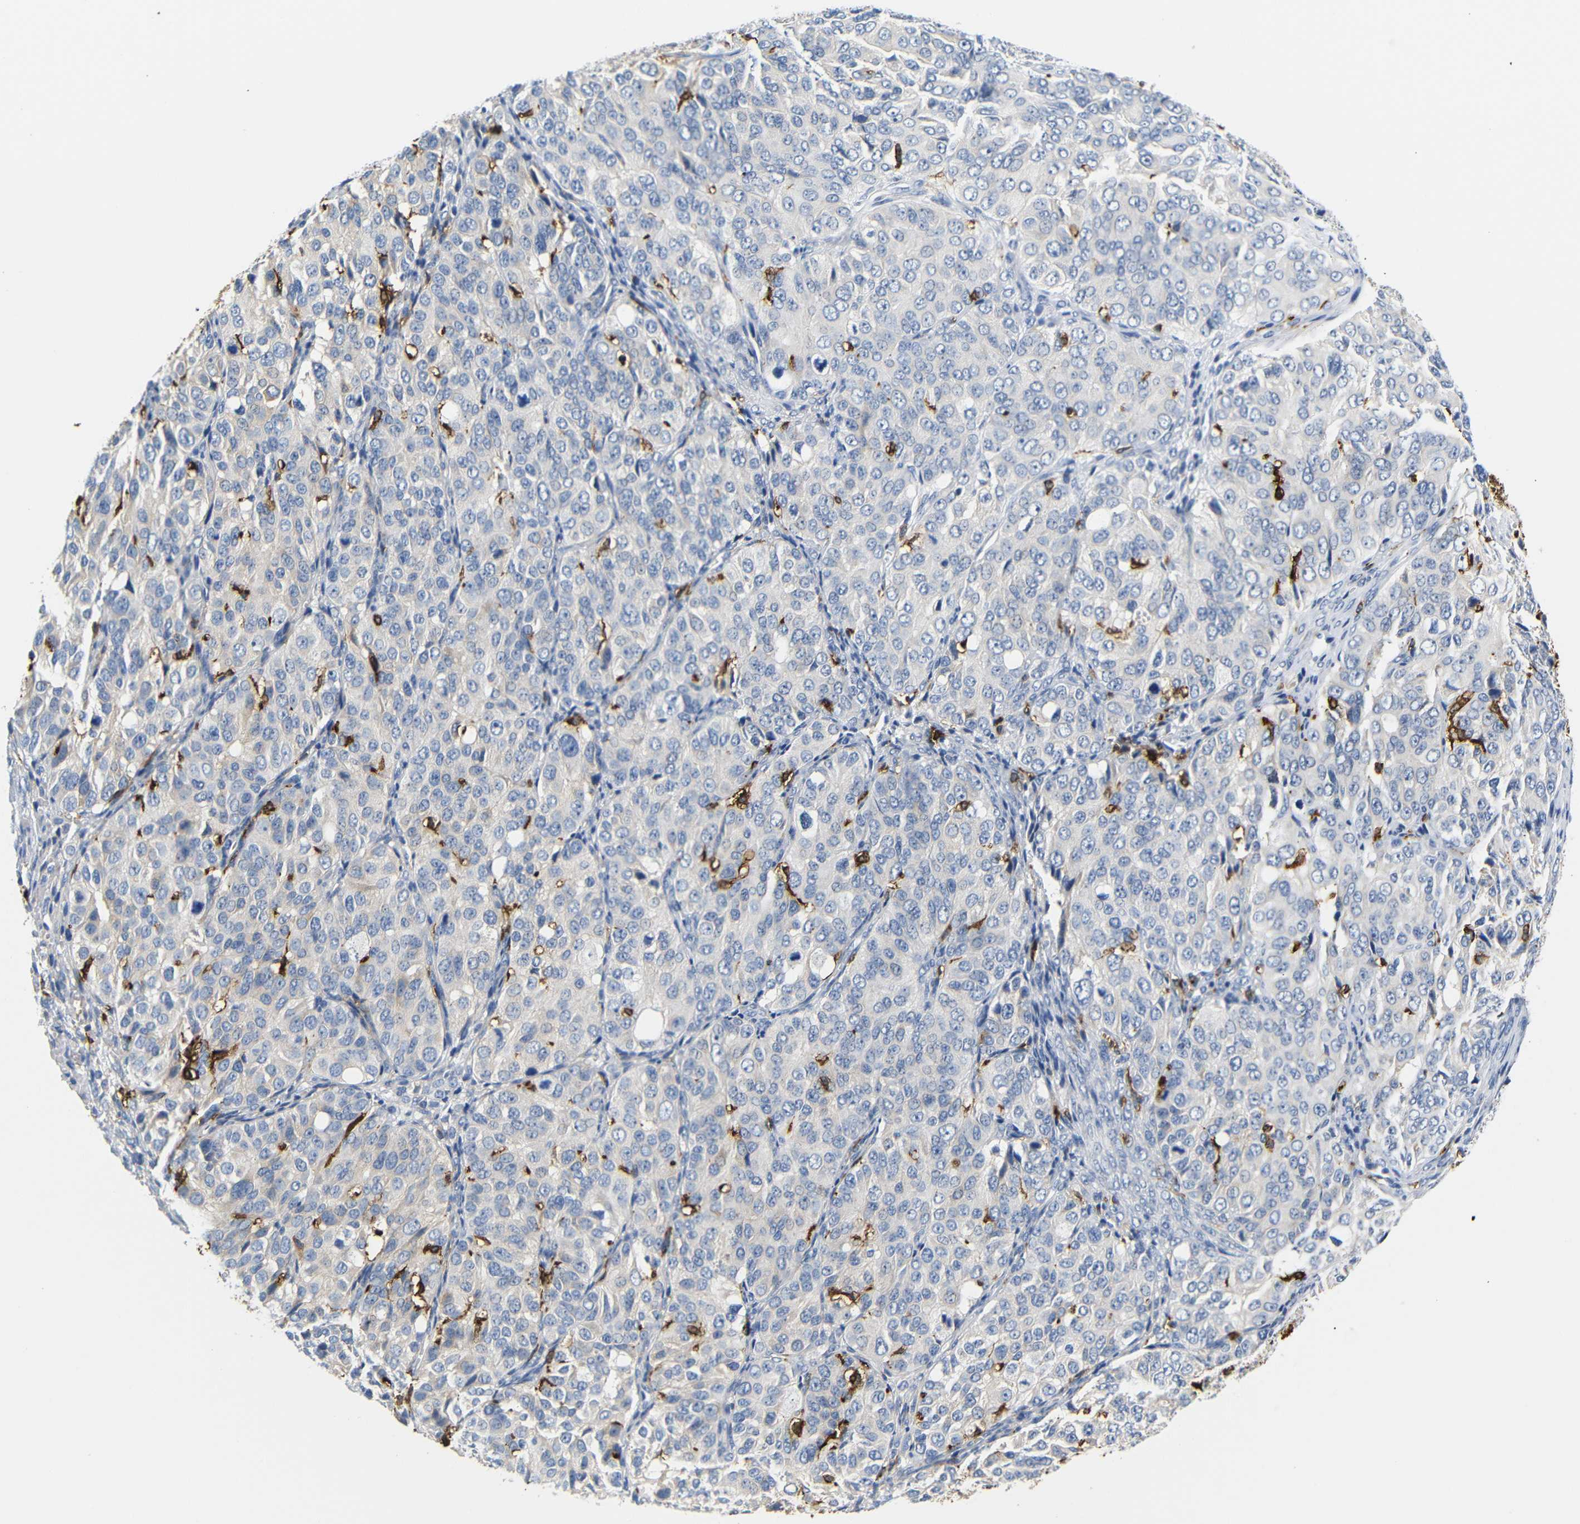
{"staining": {"intensity": "negative", "quantity": "none", "location": "none"}, "tissue": "ovarian cancer", "cell_type": "Tumor cells", "image_type": "cancer", "snomed": [{"axis": "morphology", "description": "Carcinoma, endometroid"}, {"axis": "topography", "description": "Ovary"}], "caption": "Tumor cells show no significant expression in endometroid carcinoma (ovarian). The staining was performed using DAB (3,3'-diaminobenzidine) to visualize the protein expression in brown, while the nuclei were stained in blue with hematoxylin (Magnification: 20x).", "gene": "HLA-DQB1", "patient": {"sex": "female", "age": 51}}